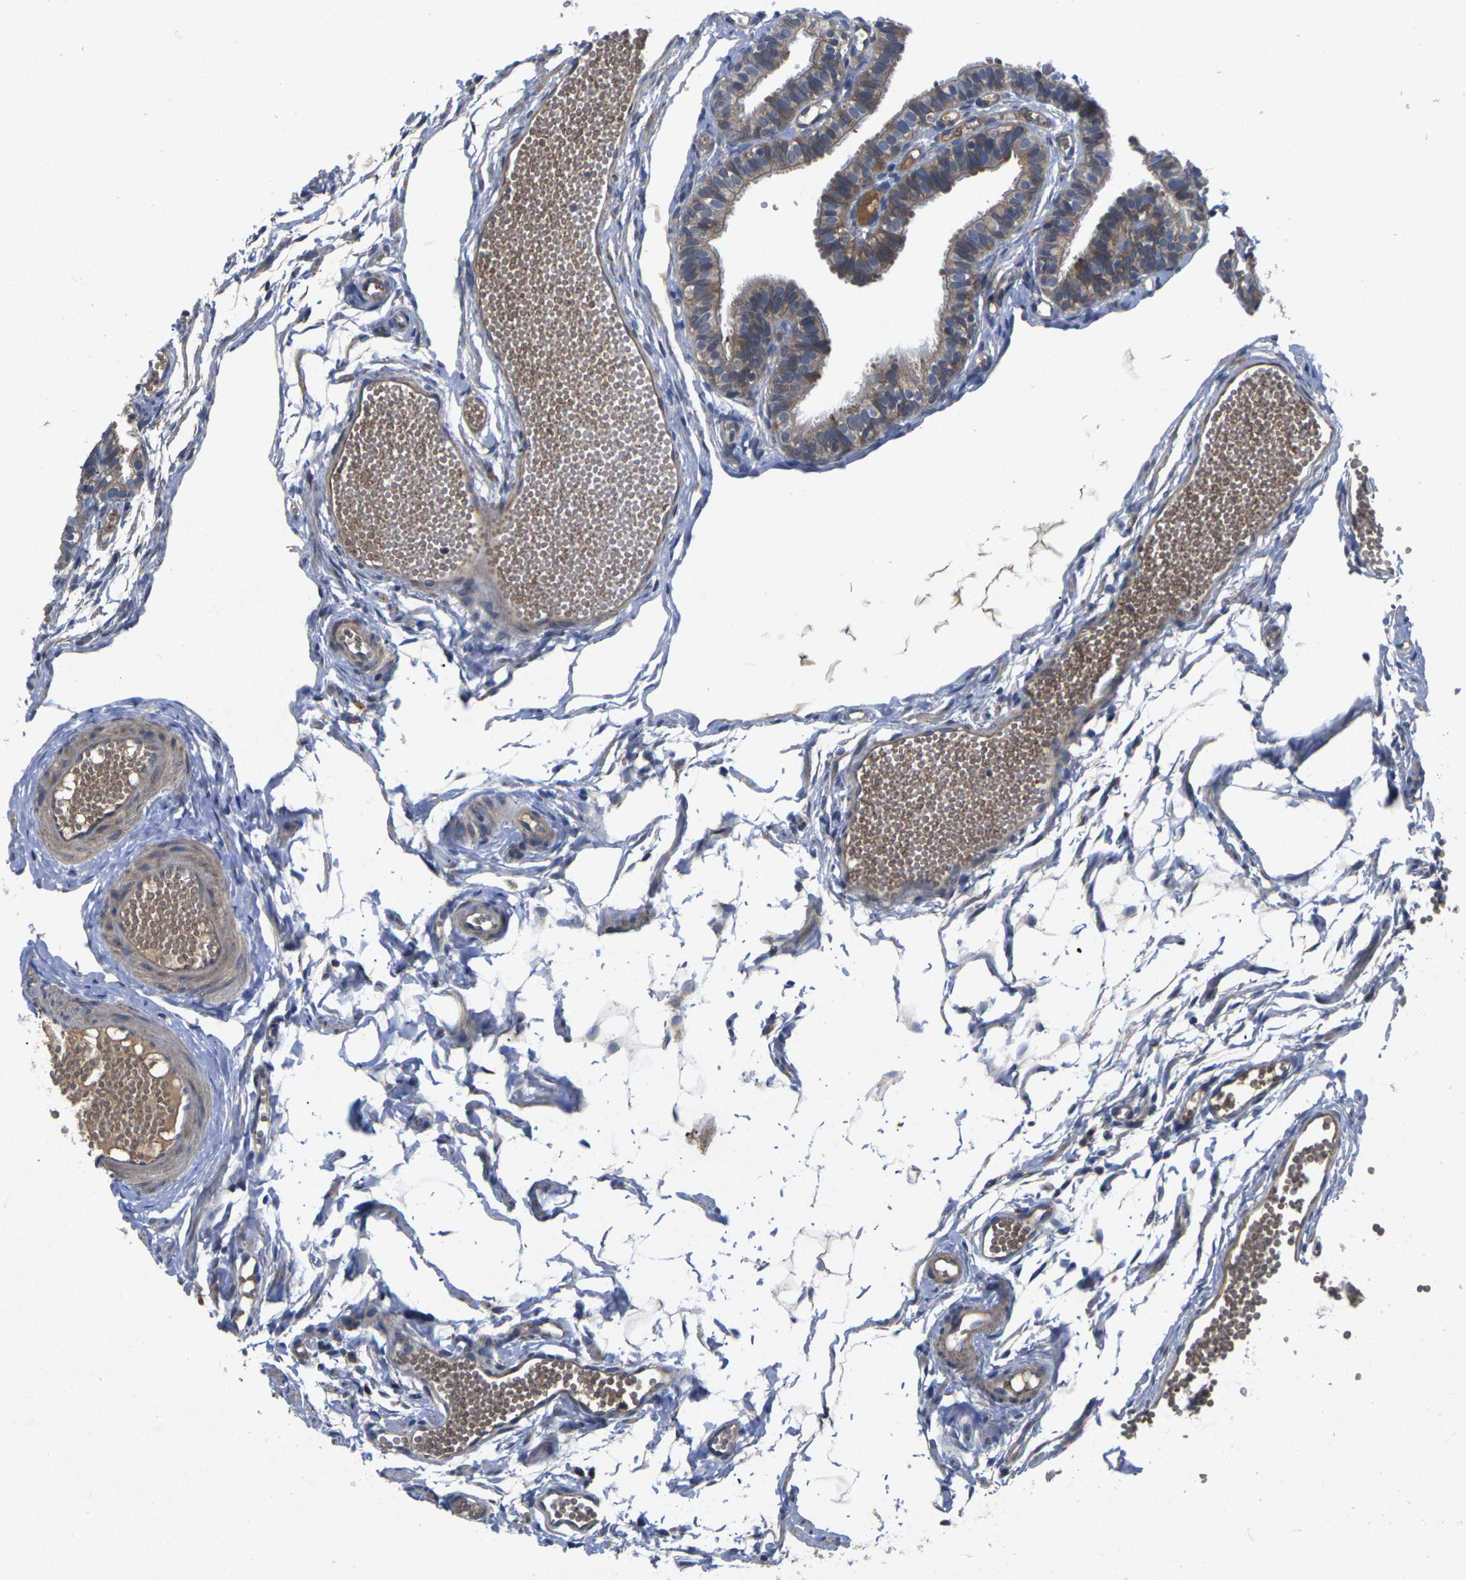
{"staining": {"intensity": "moderate", "quantity": ">75%", "location": "cytoplasmic/membranous"}, "tissue": "fallopian tube", "cell_type": "Glandular cells", "image_type": "normal", "snomed": [{"axis": "morphology", "description": "Normal tissue, NOS"}, {"axis": "topography", "description": "Fallopian tube"}, {"axis": "topography", "description": "Placenta"}], "caption": "Immunohistochemistry (IHC) histopathology image of benign fallopian tube stained for a protein (brown), which displays medium levels of moderate cytoplasmic/membranous staining in about >75% of glandular cells.", "gene": "KIF1B", "patient": {"sex": "female", "age": 34}}